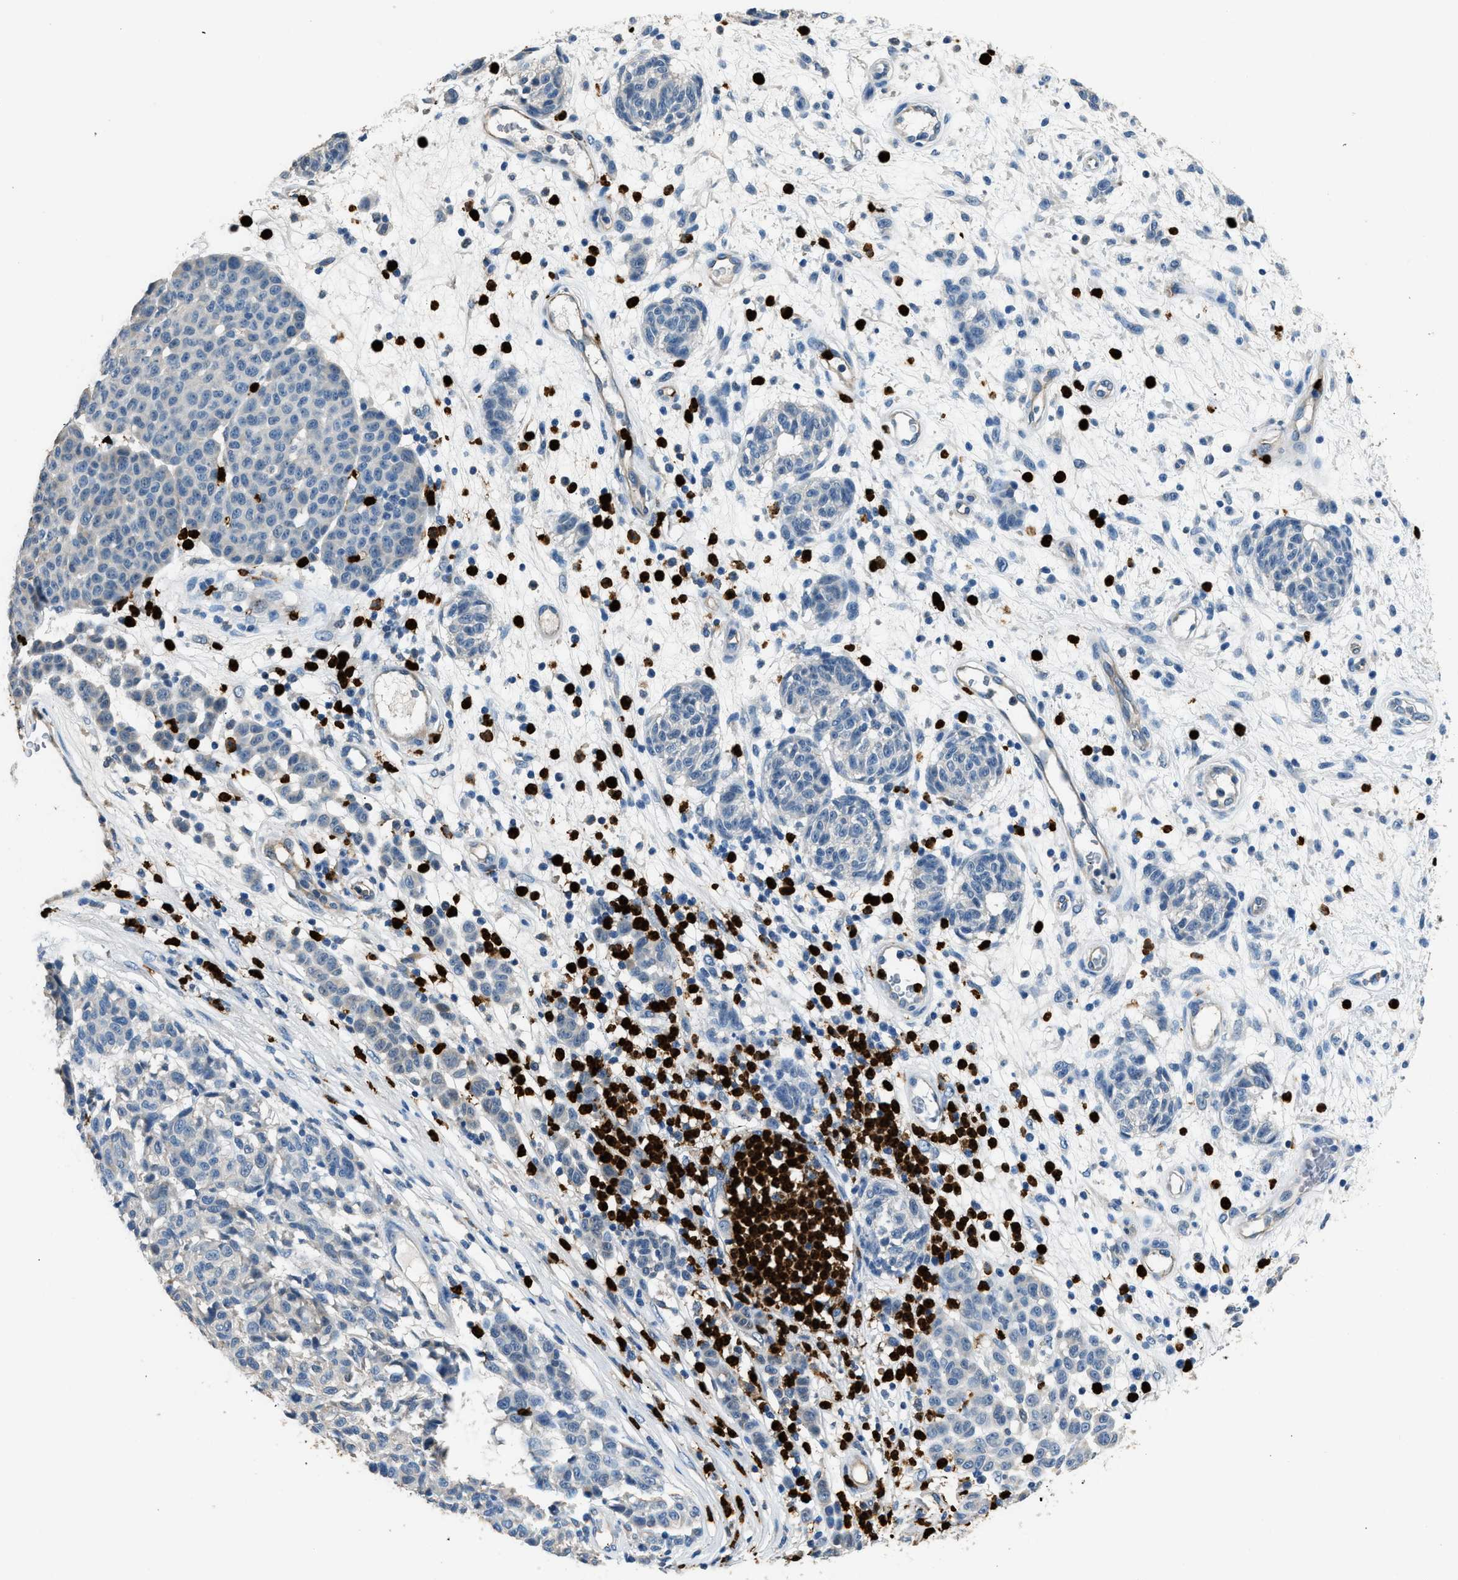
{"staining": {"intensity": "negative", "quantity": "none", "location": "none"}, "tissue": "melanoma", "cell_type": "Tumor cells", "image_type": "cancer", "snomed": [{"axis": "morphology", "description": "Malignant melanoma, NOS"}, {"axis": "topography", "description": "Skin"}], "caption": "High power microscopy image of an IHC photomicrograph of melanoma, revealing no significant staining in tumor cells.", "gene": "ANXA3", "patient": {"sex": "male", "age": 59}}